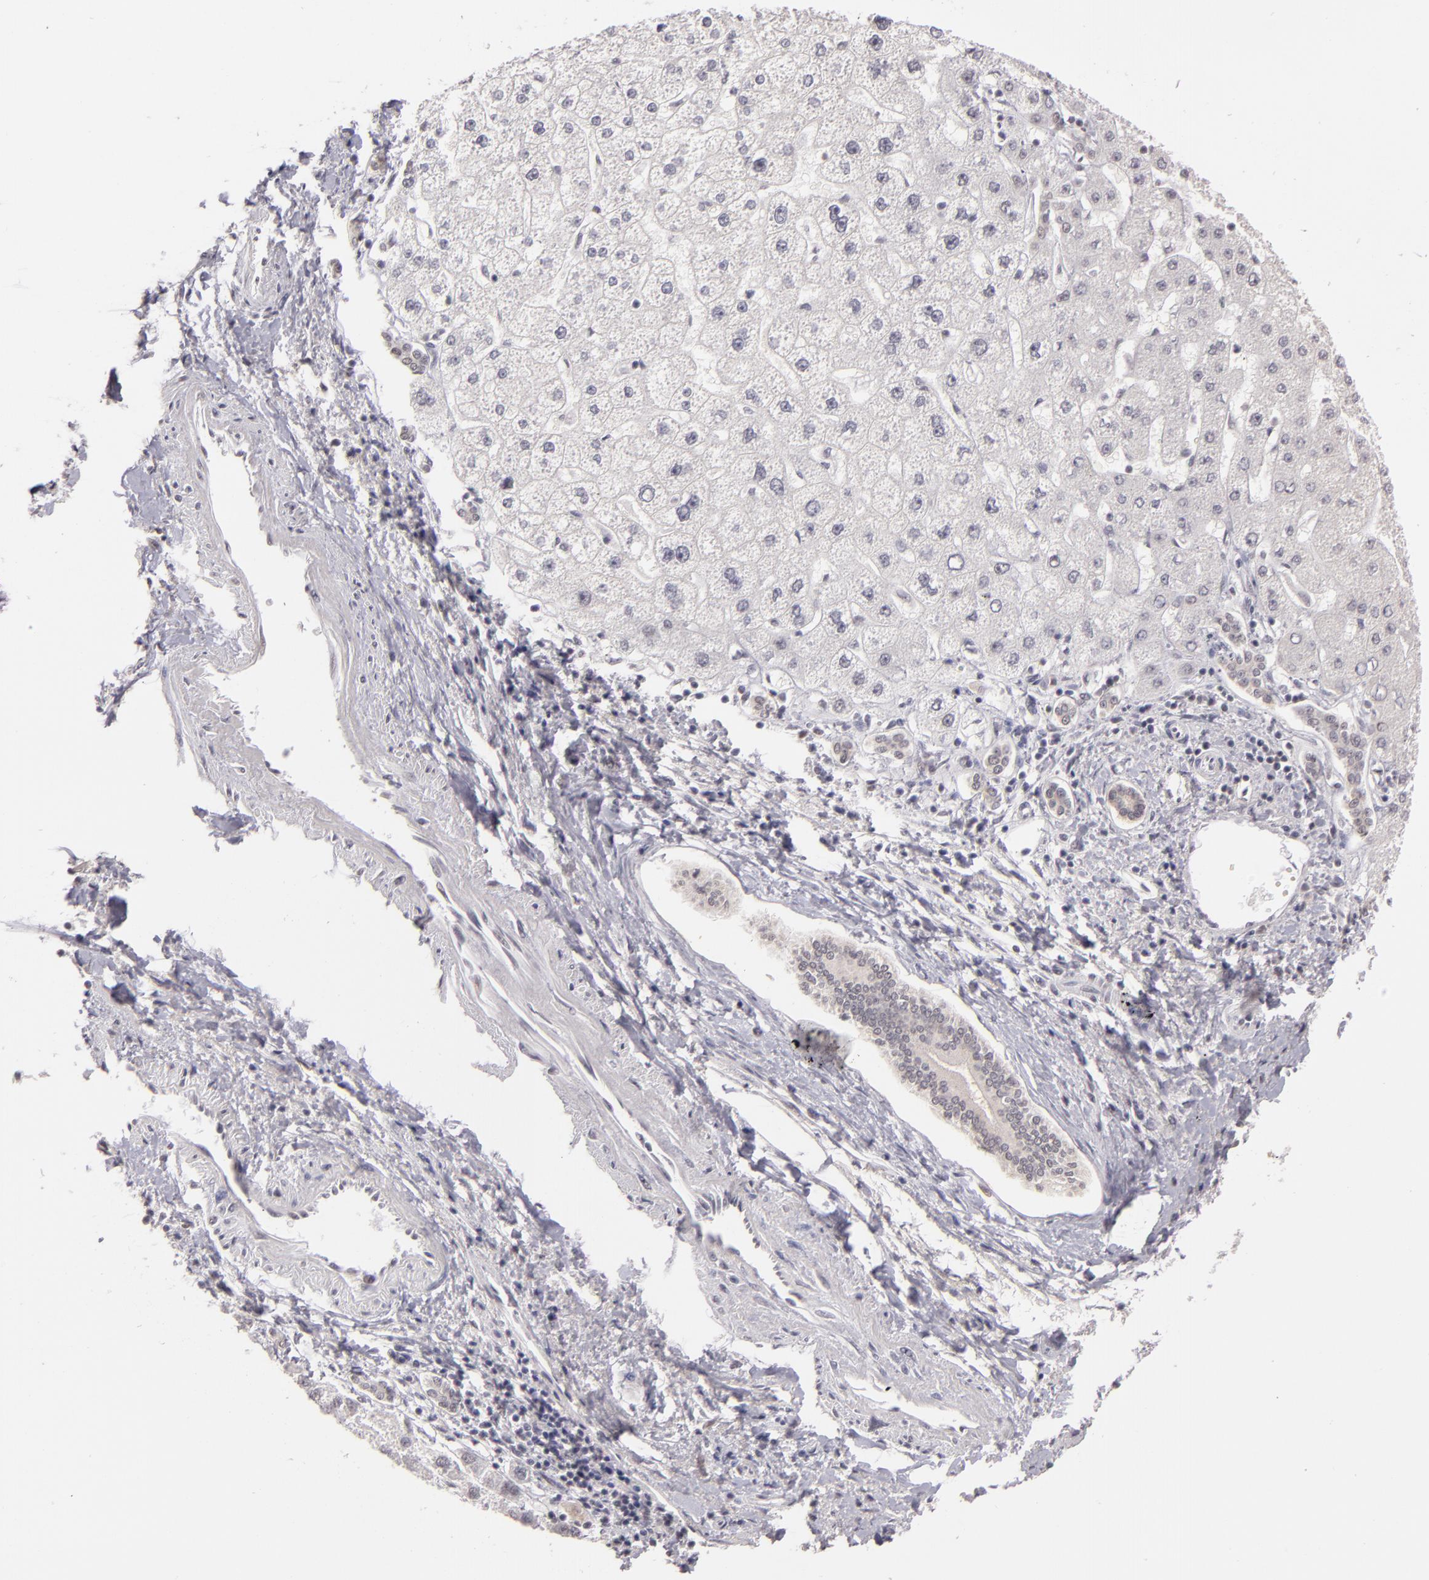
{"staining": {"intensity": "negative", "quantity": "none", "location": "none"}, "tissue": "liver cancer", "cell_type": "Tumor cells", "image_type": "cancer", "snomed": [{"axis": "morphology", "description": "Carcinoma, Hepatocellular, NOS"}, {"axis": "topography", "description": "Liver"}], "caption": "Human hepatocellular carcinoma (liver) stained for a protein using immunohistochemistry (IHC) reveals no expression in tumor cells.", "gene": "INTS6", "patient": {"sex": "female", "age": 85}}